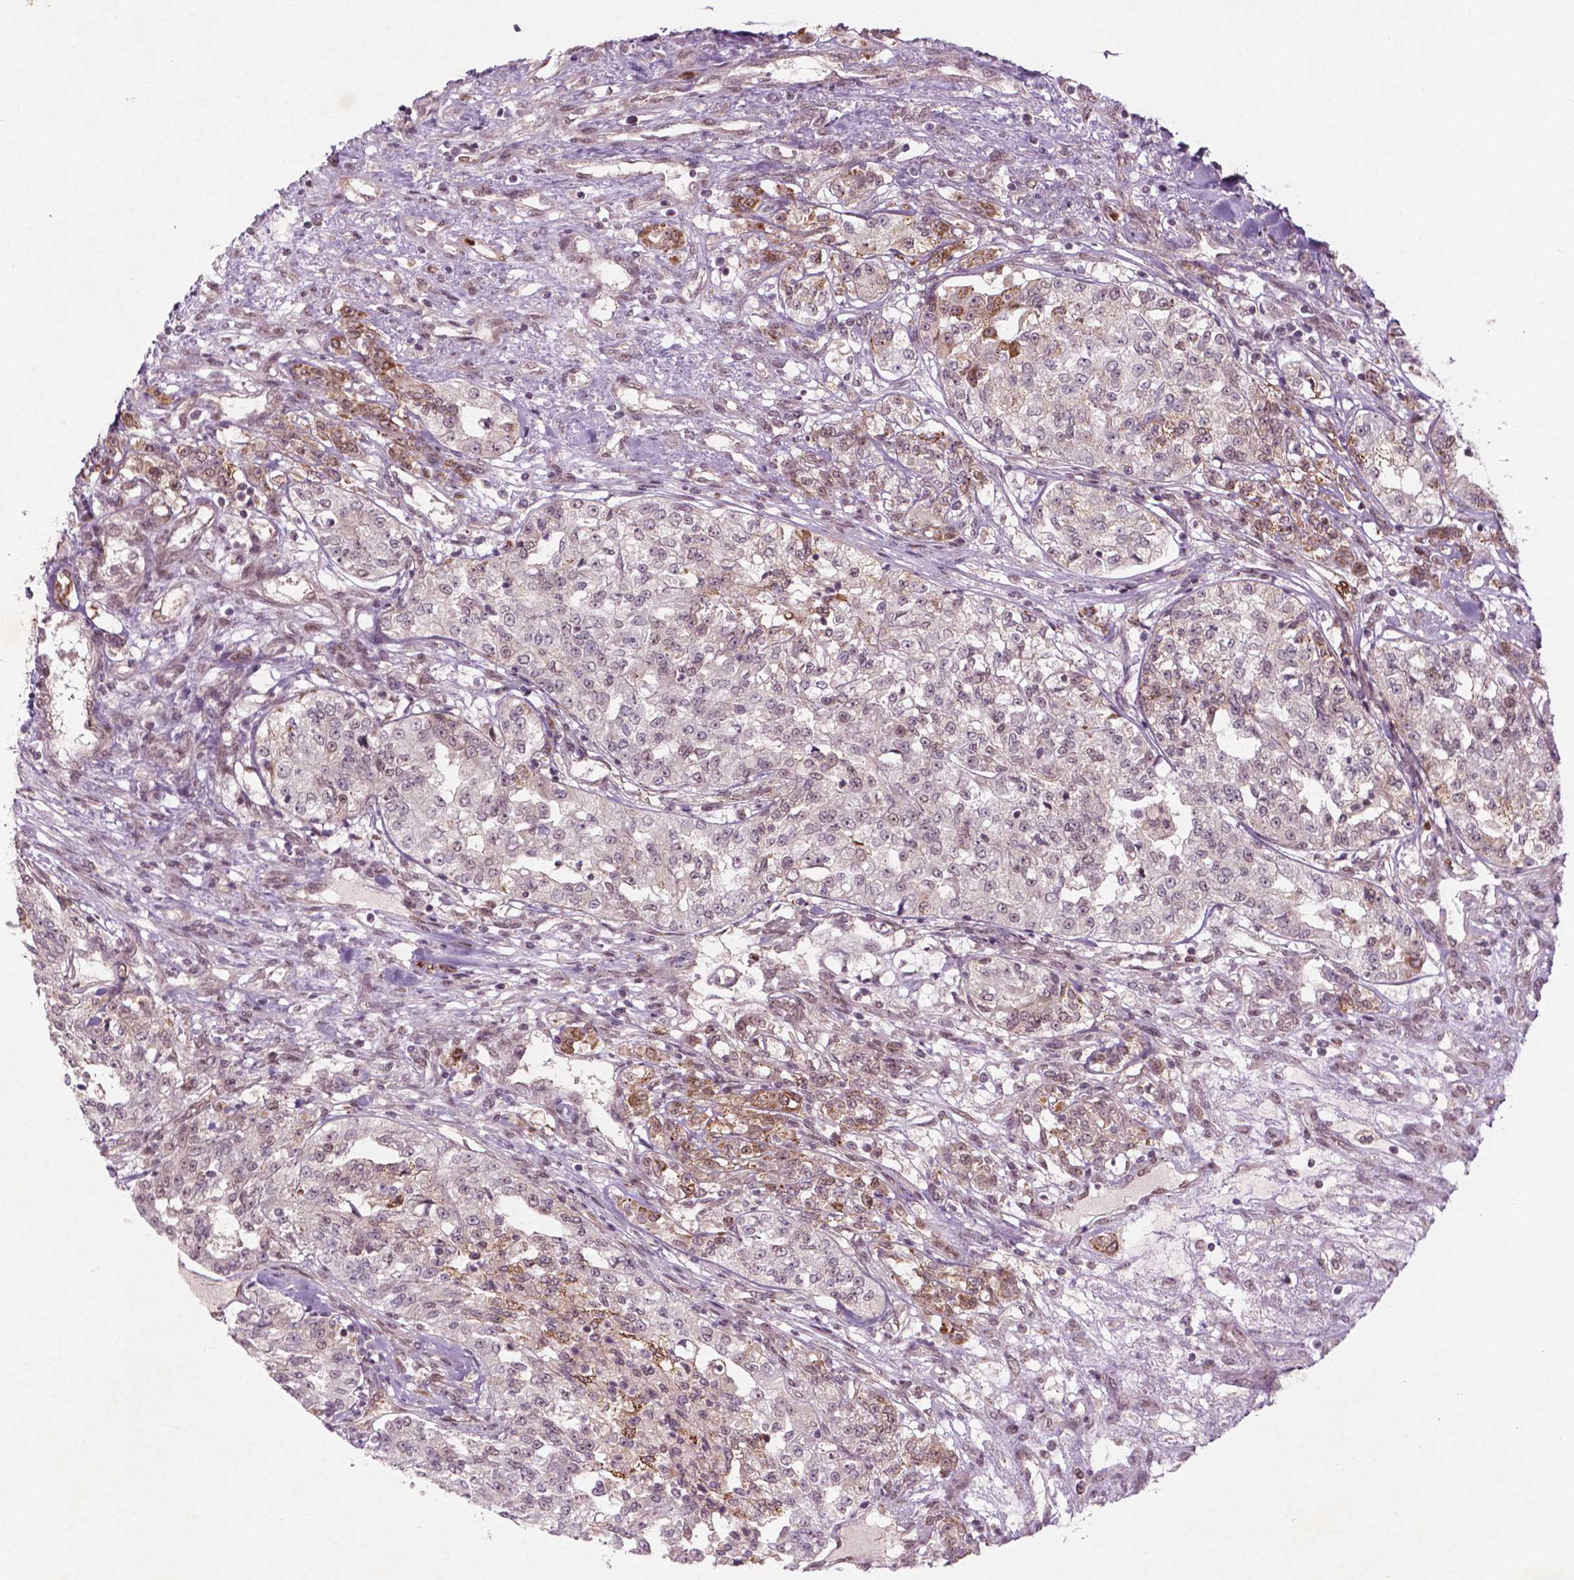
{"staining": {"intensity": "weak", "quantity": ">75%", "location": "nuclear"}, "tissue": "renal cancer", "cell_type": "Tumor cells", "image_type": "cancer", "snomed": [{"axis": "morphology", "description": "Adenocarcinoma, NOS"}, {"axis": "topography", "description": "Kidney"}], "caption": "Protein analysis of renal adenocarcinoma tissue displays weak nuclear staining in approximately >75% of tumor cells. The staining is performed using DAB brown chromogen to label protein expression. The nuclei are counter-stained blue using hematoxylin.", "gene": "NFAT5", "patient": {"sex": "female", "age": 63}}